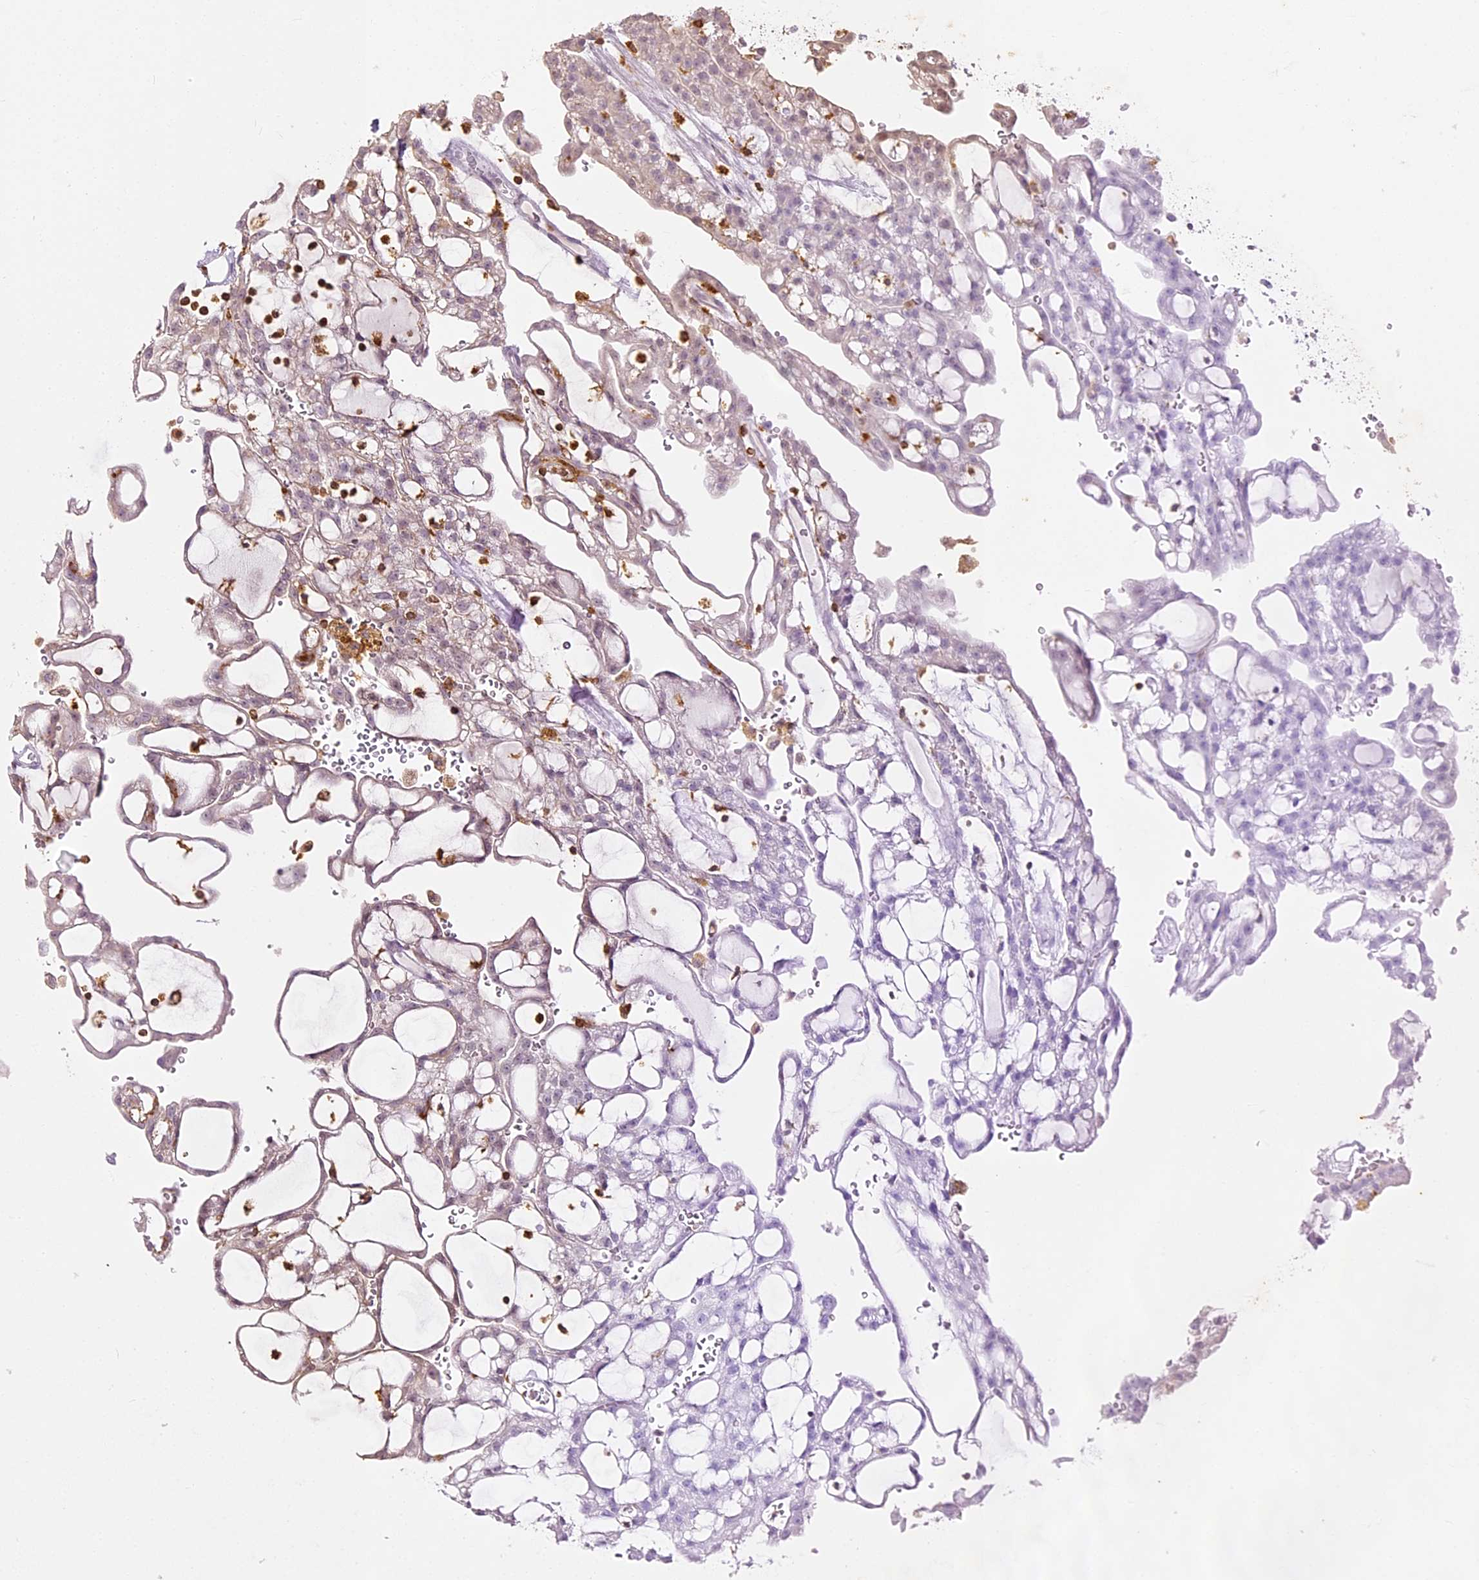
{"staining": {"intensity": "negative", "quantity": "none", "location": "none"}, "tissue": "renal cancer", "cell_type": "Tumor cells", "image_type": "cancer", "snomed": [{"axis": "morphology", "description": "Adenocarcinoma, NOS"}, {"axis": "topography", "description": "Kidney"}], "caption": "IHC image of neoplastic tissue: renal adenocarcinoma stained with DAB reveals no significant protein positivity in tumor cells.", "gene": "DOCK2", "patient": {"sex": "male", "age": 63}}